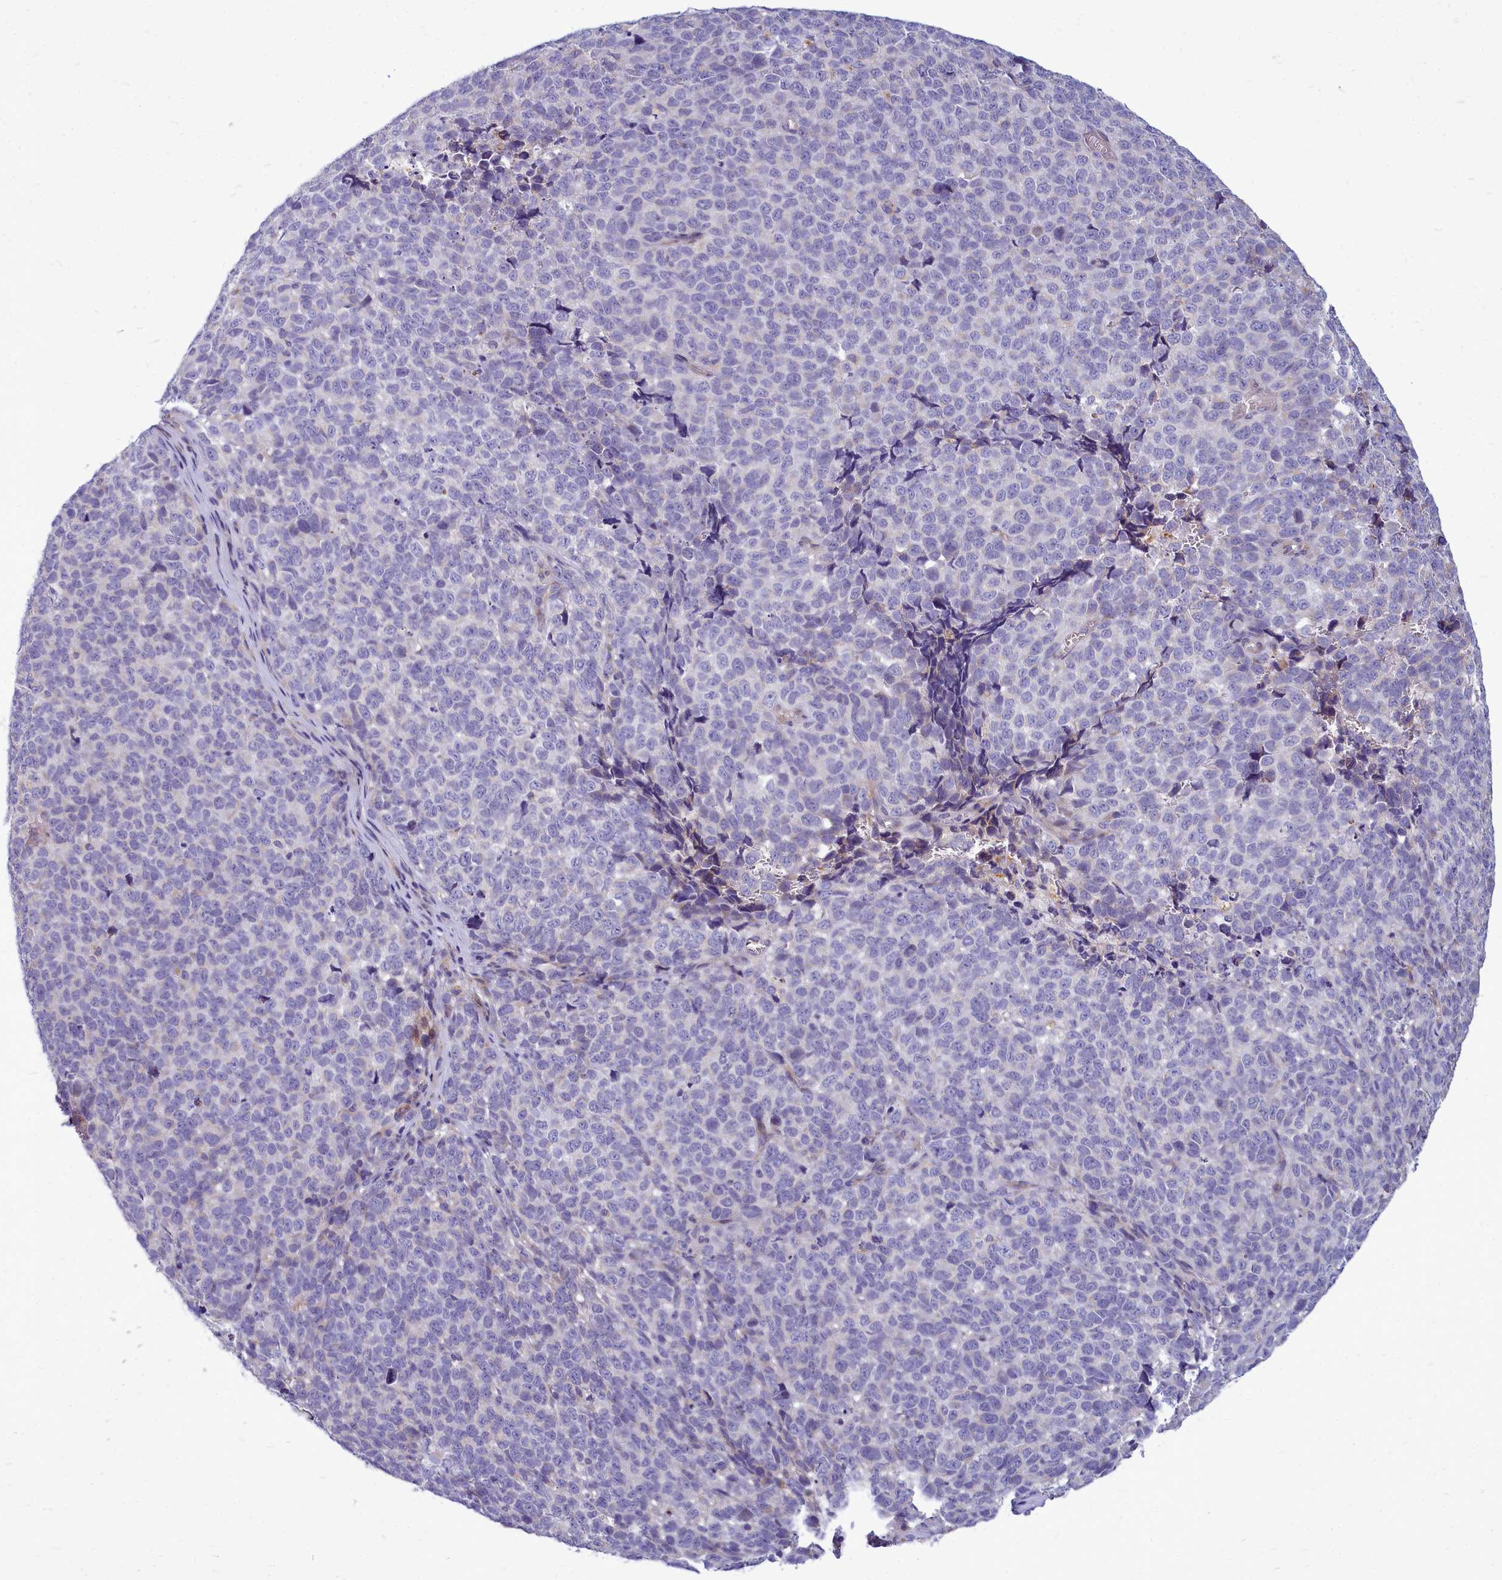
{"staining": {"intensity": "negative", "quantity": "none", "location": "none"}, "tissue": "melanoma", "cell_type": "Tumor cells", "image_type": "cancer", "snomed": [{"axis": "morphology", "description": "Malignant melanoma, NOS"}, {"axis": "topography", "description": "Nose, NOS"}], "caption": "Tumor cells are negative for protein expression in human malignant melanoma.", "gene": "SMPD4", "patient": {"sex": "female", "age": 48}}